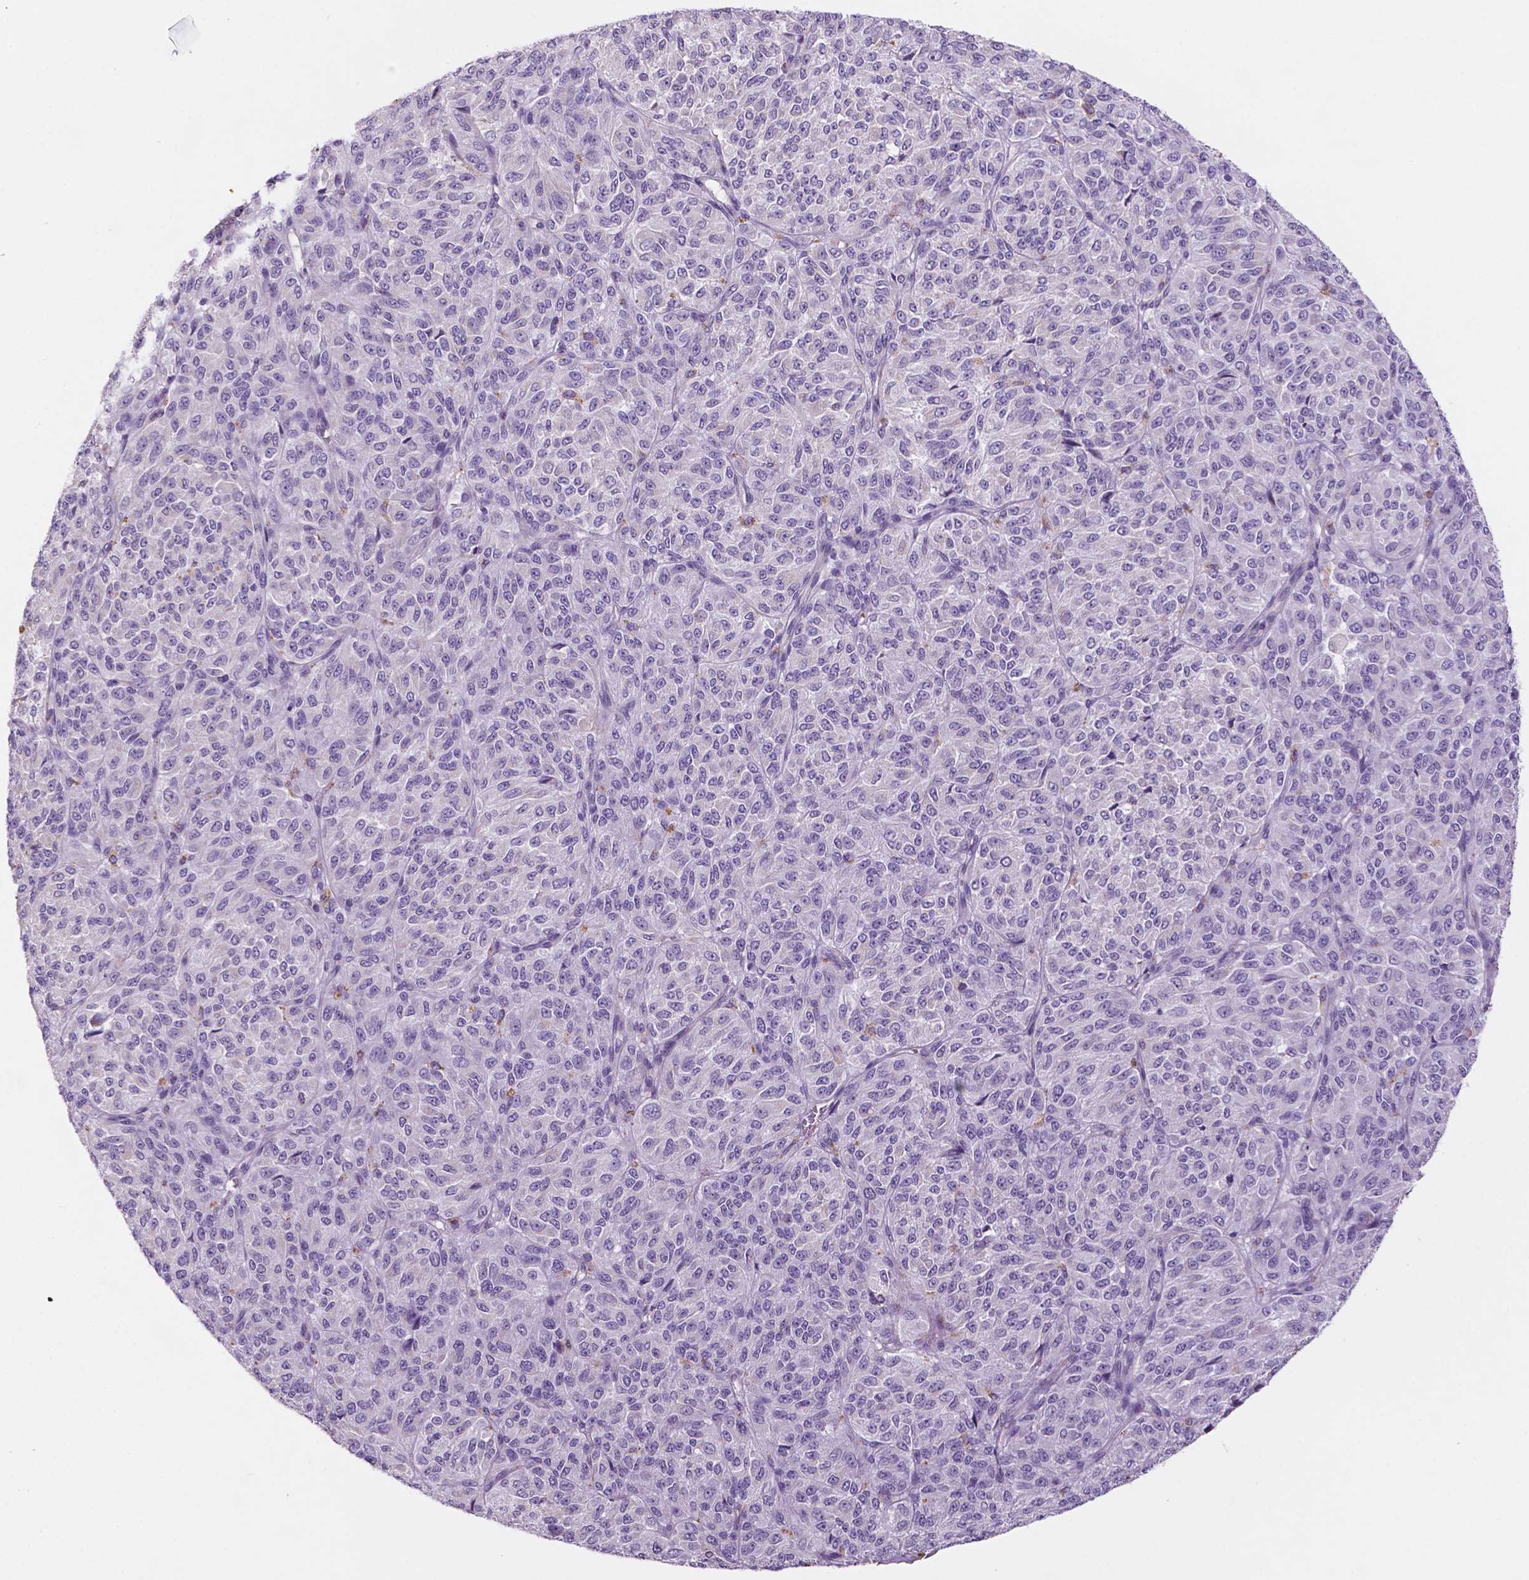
{"staining": {"intensity": "negative", "quantity": "none", "location": "none"}, "tissue": "melanoma", "cell_type": "Tumor cells", "image_type": "cancer", "snomed": [{"axis": "morphology", "description": "Malignant melanoma, Metastatic site"}, {"axis": "topography", "description": "Brain"}], "caption": "Tumor cells show no significant positivity in melanoma. Nuclei are stained in blue.", "gene": "FAM50B", "patient": {"sex": "female", "age": 56}}